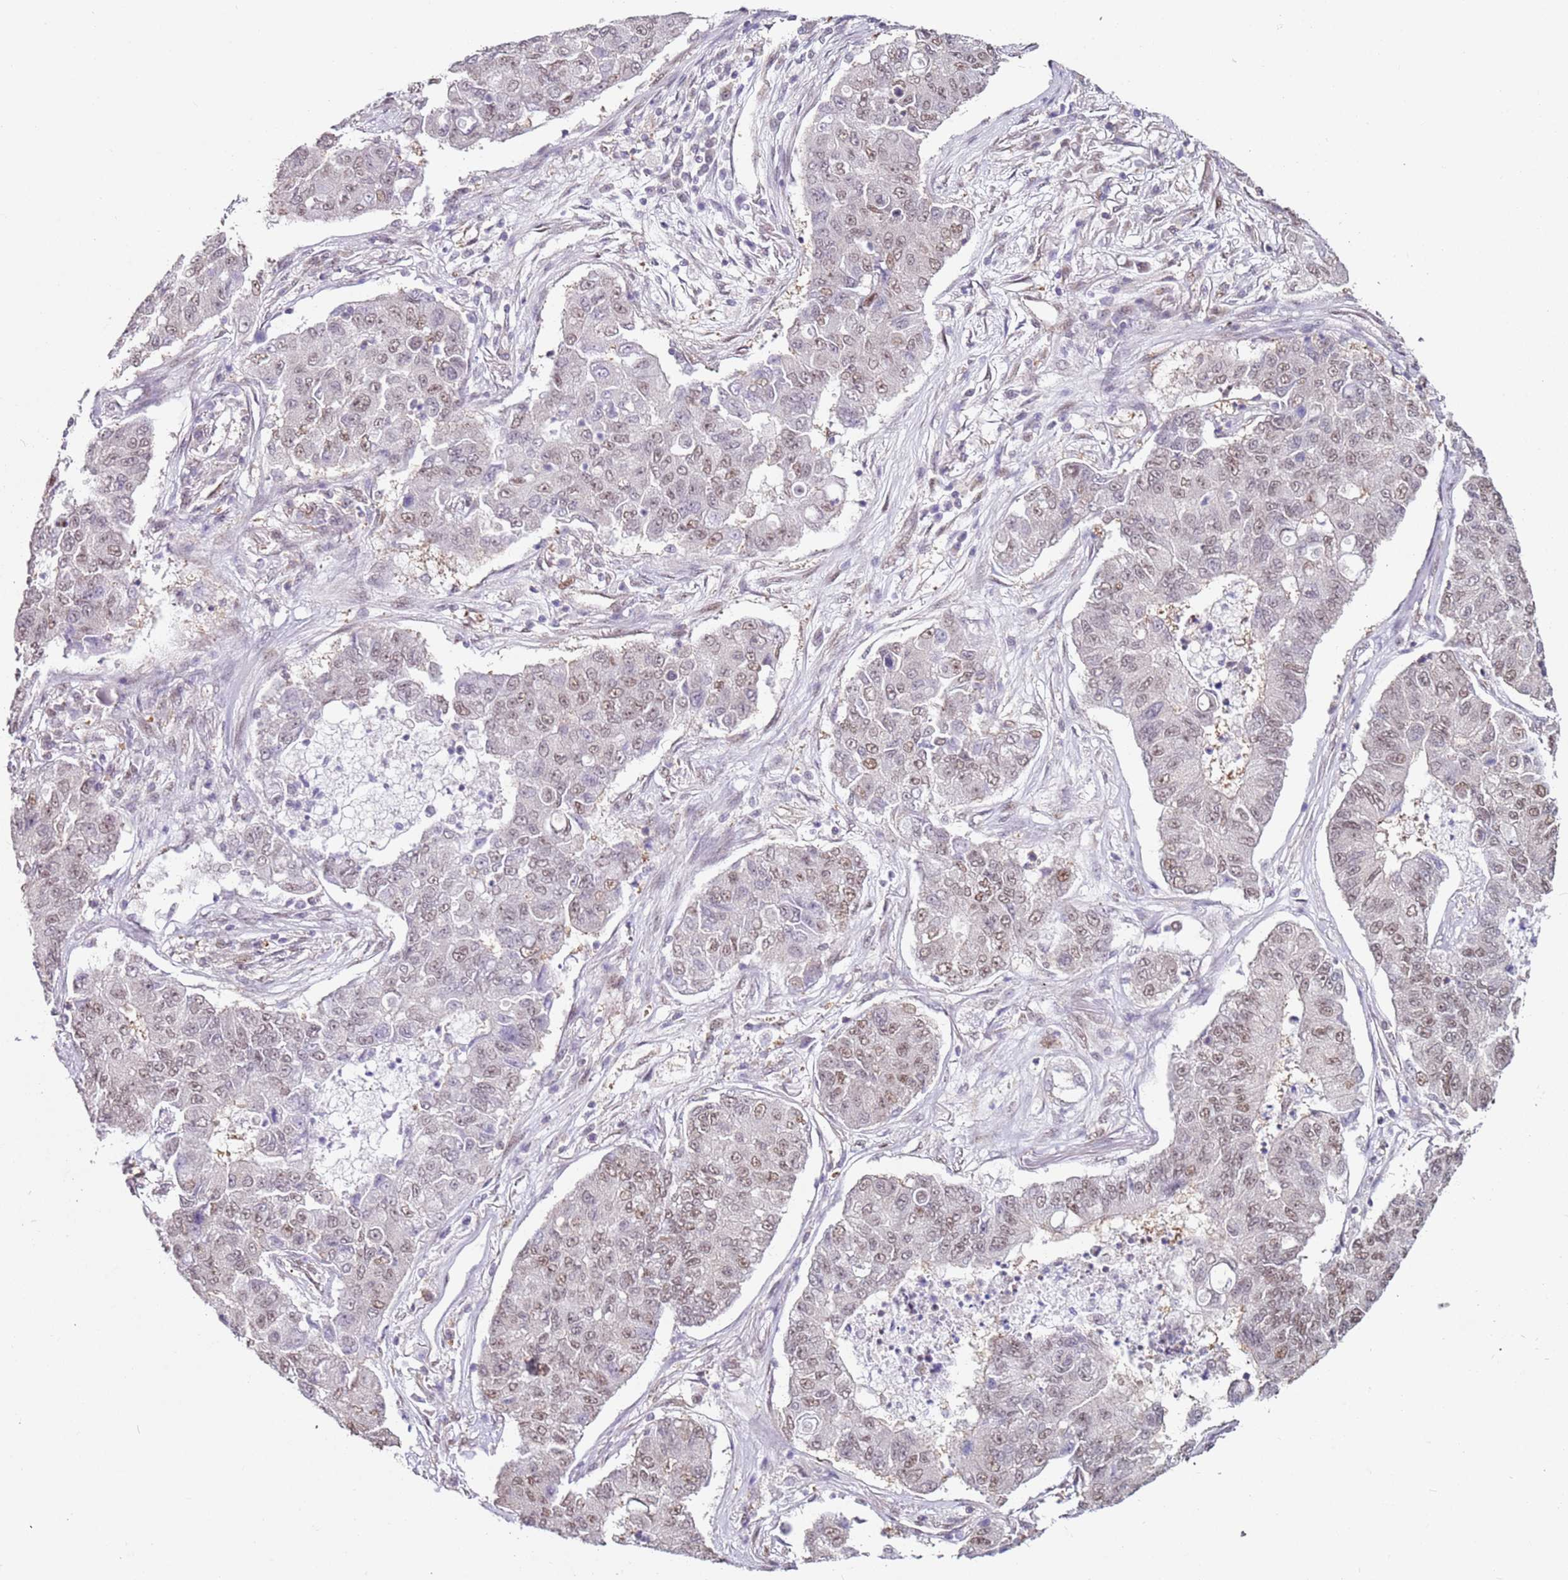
{"staining": {"intensity": "weak", "quantity": "25%-75%", "location": "nuclear"}, "tissue": "lung cancer", "cell_type": "Tumor cells", "image_type": "cancer", "snomed": [{"axis": "morphology", "description": "Squamous cell carcinoma, NOS"}, {"axis": "topography", "description": "Lung"}], "caption": "This is an image of IHC staining of lung cancer (squamous cell carcinoma), which shows weak expression in the nuclear of tumor cells.", "gene": "PSMD4", "patient": {"sex": "male", "age": 74}}